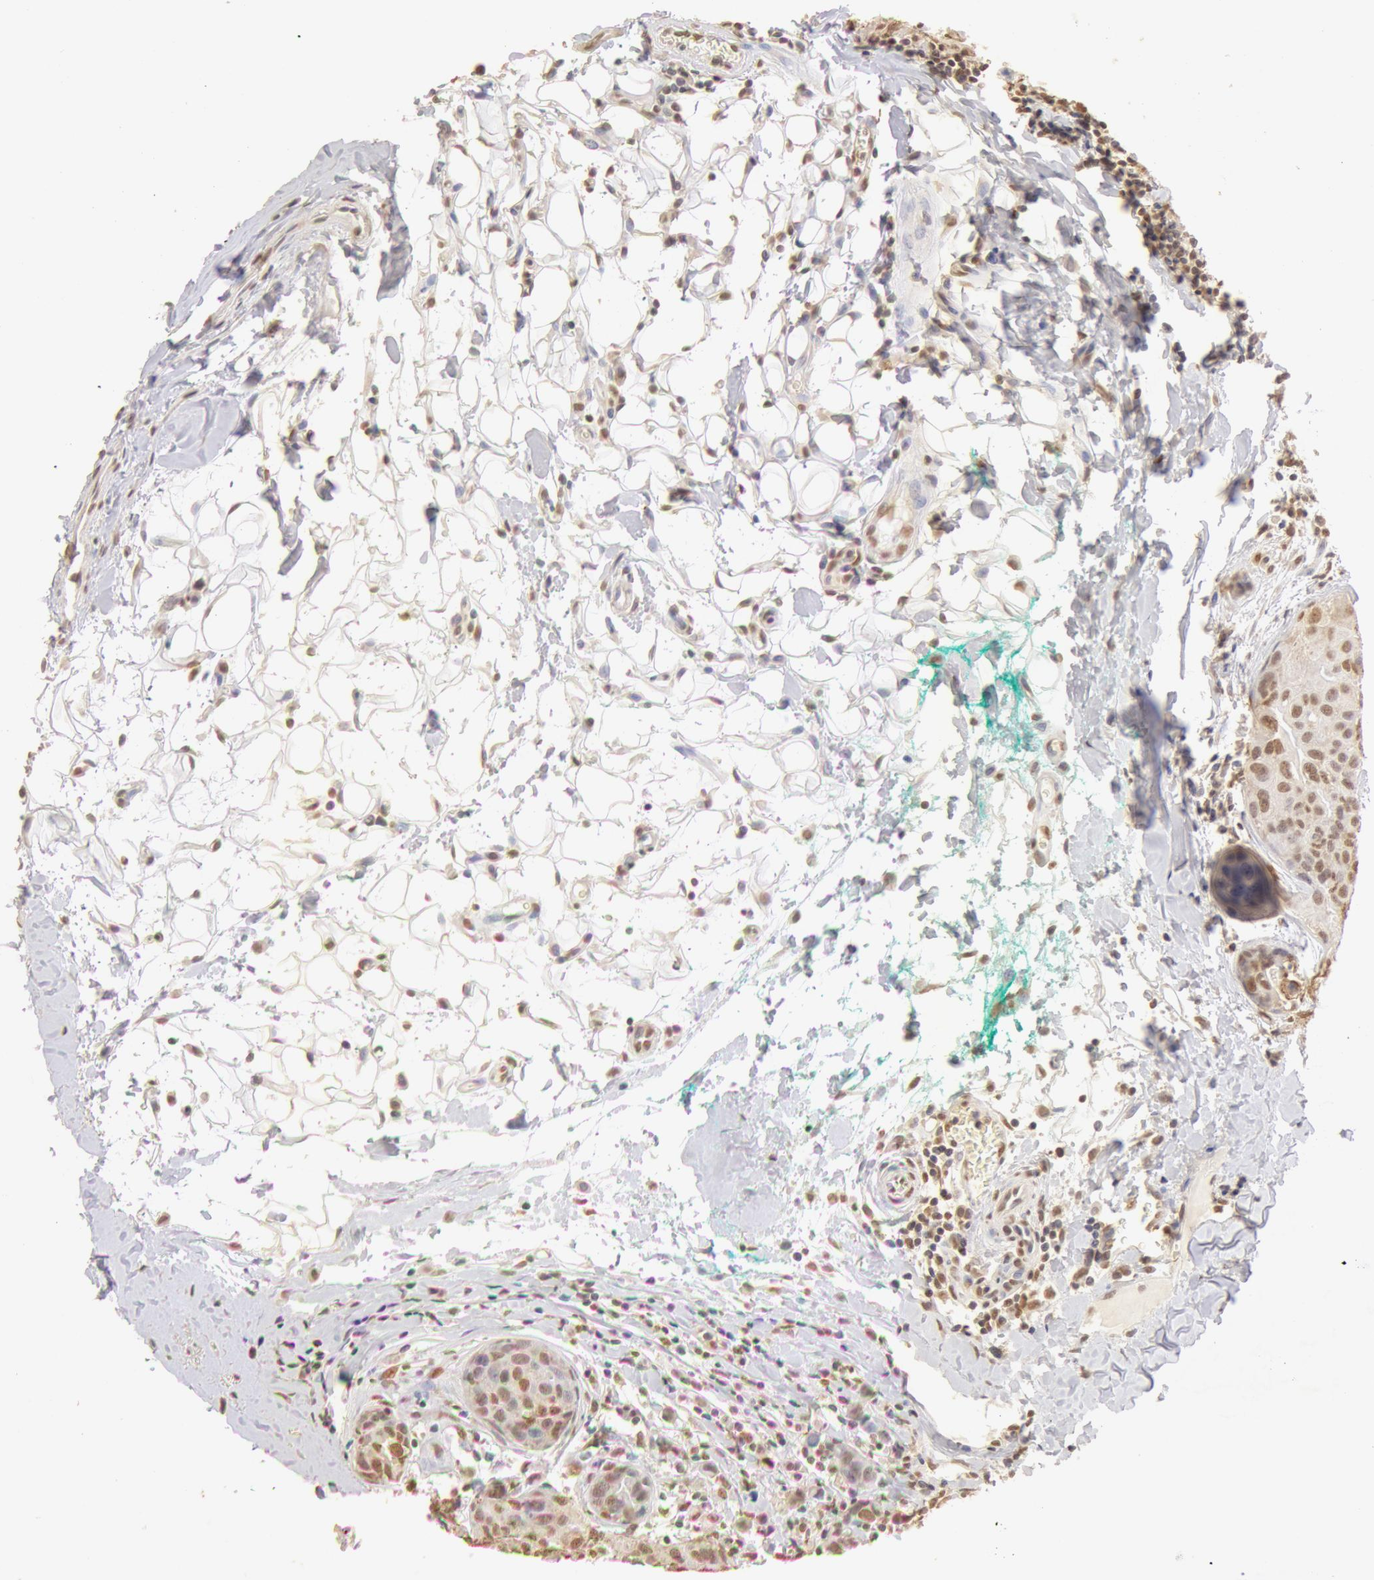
{"staining": {"intensity": "moderate", "quantity": ">75%", "location": "cytoplasmic/membranous"}, "tissue": "breast cancer", "cell_type": "Tumor cells", "image_type": "cancer", "snomed": [{"axis": "morphology", "description": "Duct carcinoma"}, {"axis": "topography", "description": "Breast"}], "caption": "Immunohistochemical staining of breast cancer demonstrates medium levels of moderate cytoplasmic/membranous protein expression in approximately >75% of tumor cells.", "gene": "SNRNP70", "patient": {"sex": "female", "age": 24}}